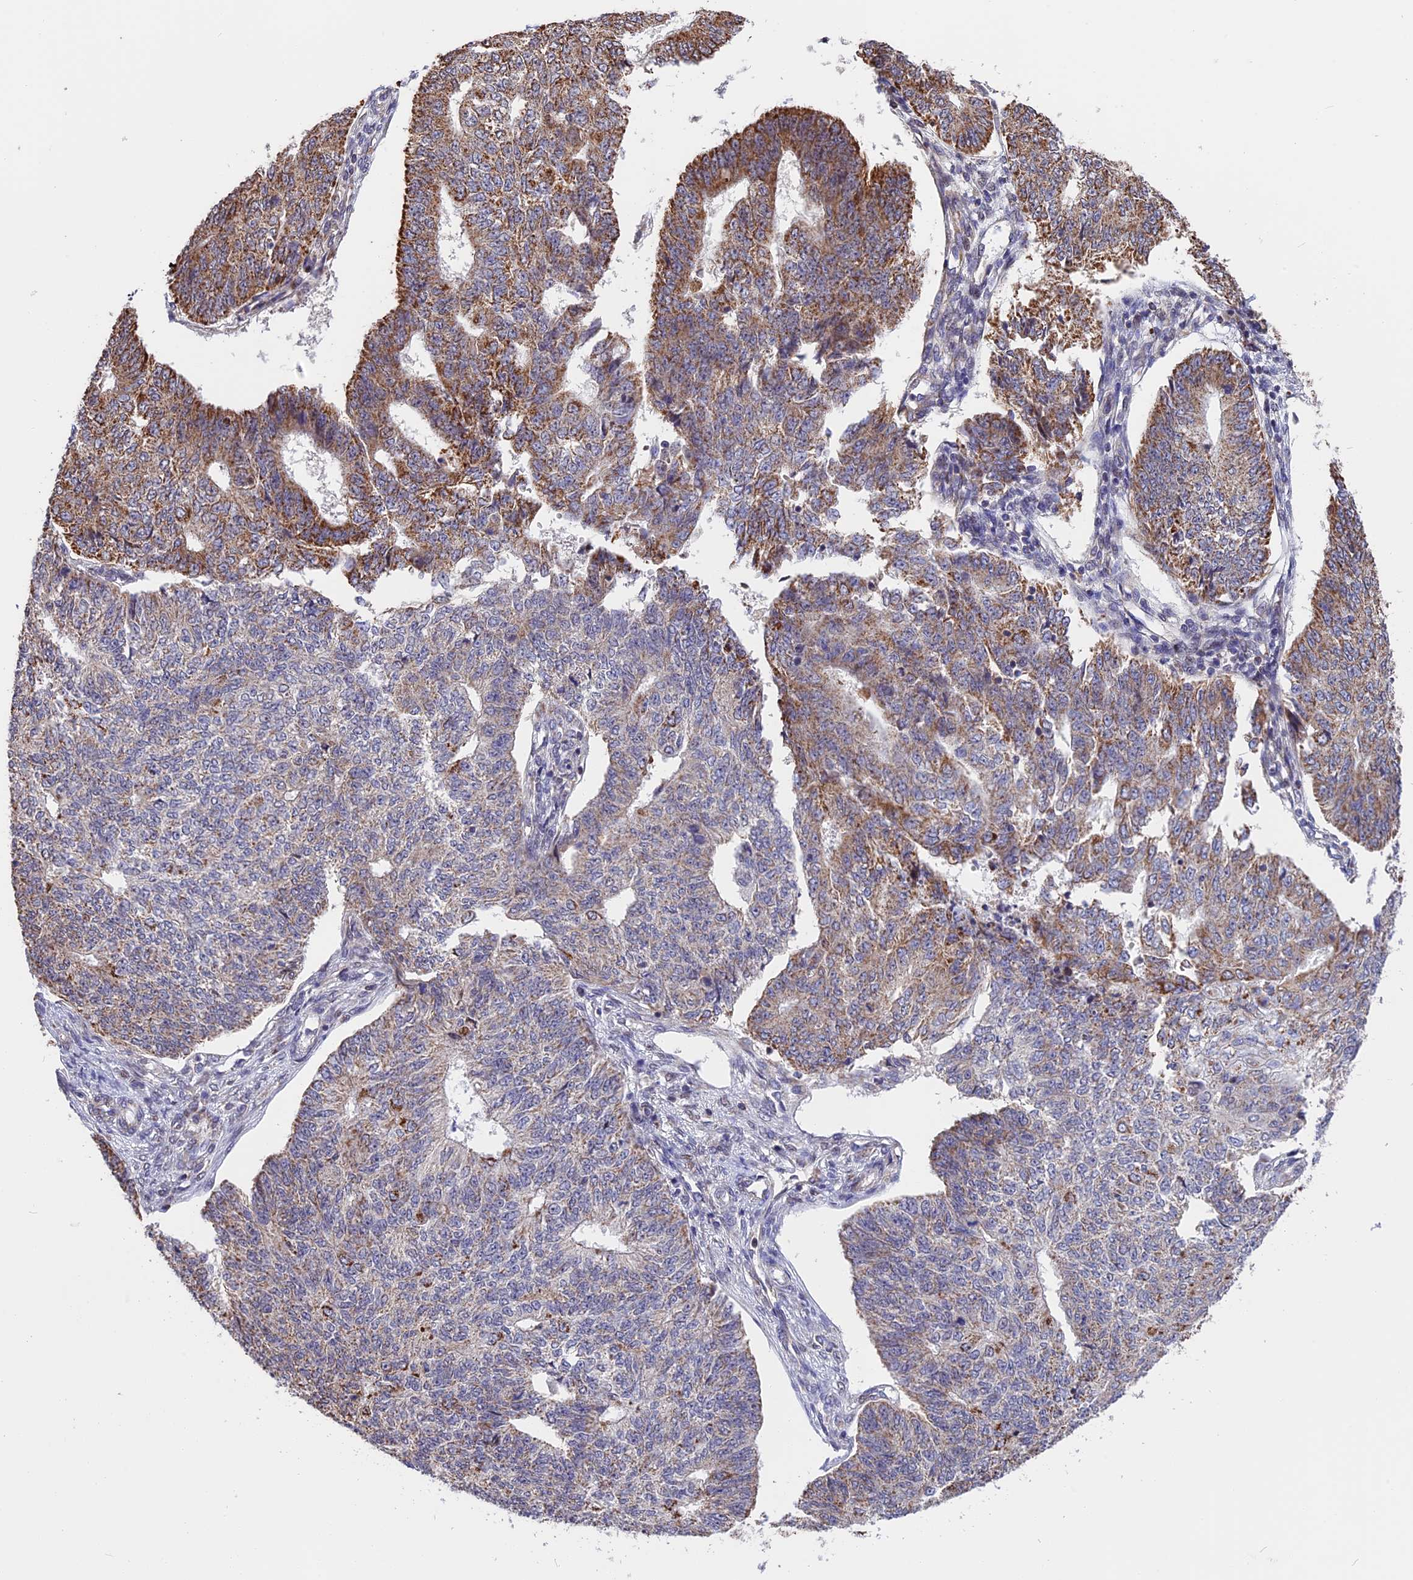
{"staining": {"intensity": "strong", "quantity": "25%-75%", "location": "cytoplasmic/membranous"}, "tissue": "endometrial cancer", "cell_type": "Tumor cells", "image_type": "cancer", "snomed": [{"axis": "morphology", "description": "Adenocarcinoma, NOS"}, {"axis": "topography", "description": "Endometrium"}], "caption": "This histopathology image reveals endometrial cancer stained with immunohistochemistry (IHC) to label a protein in brown. The cytoplasmic/membranous of tumor cells show strong positivity for the protein. Nuclei are counter-stained blue.", "gene": "RERGL", "patient": {"sex": "female", "age": 32}}